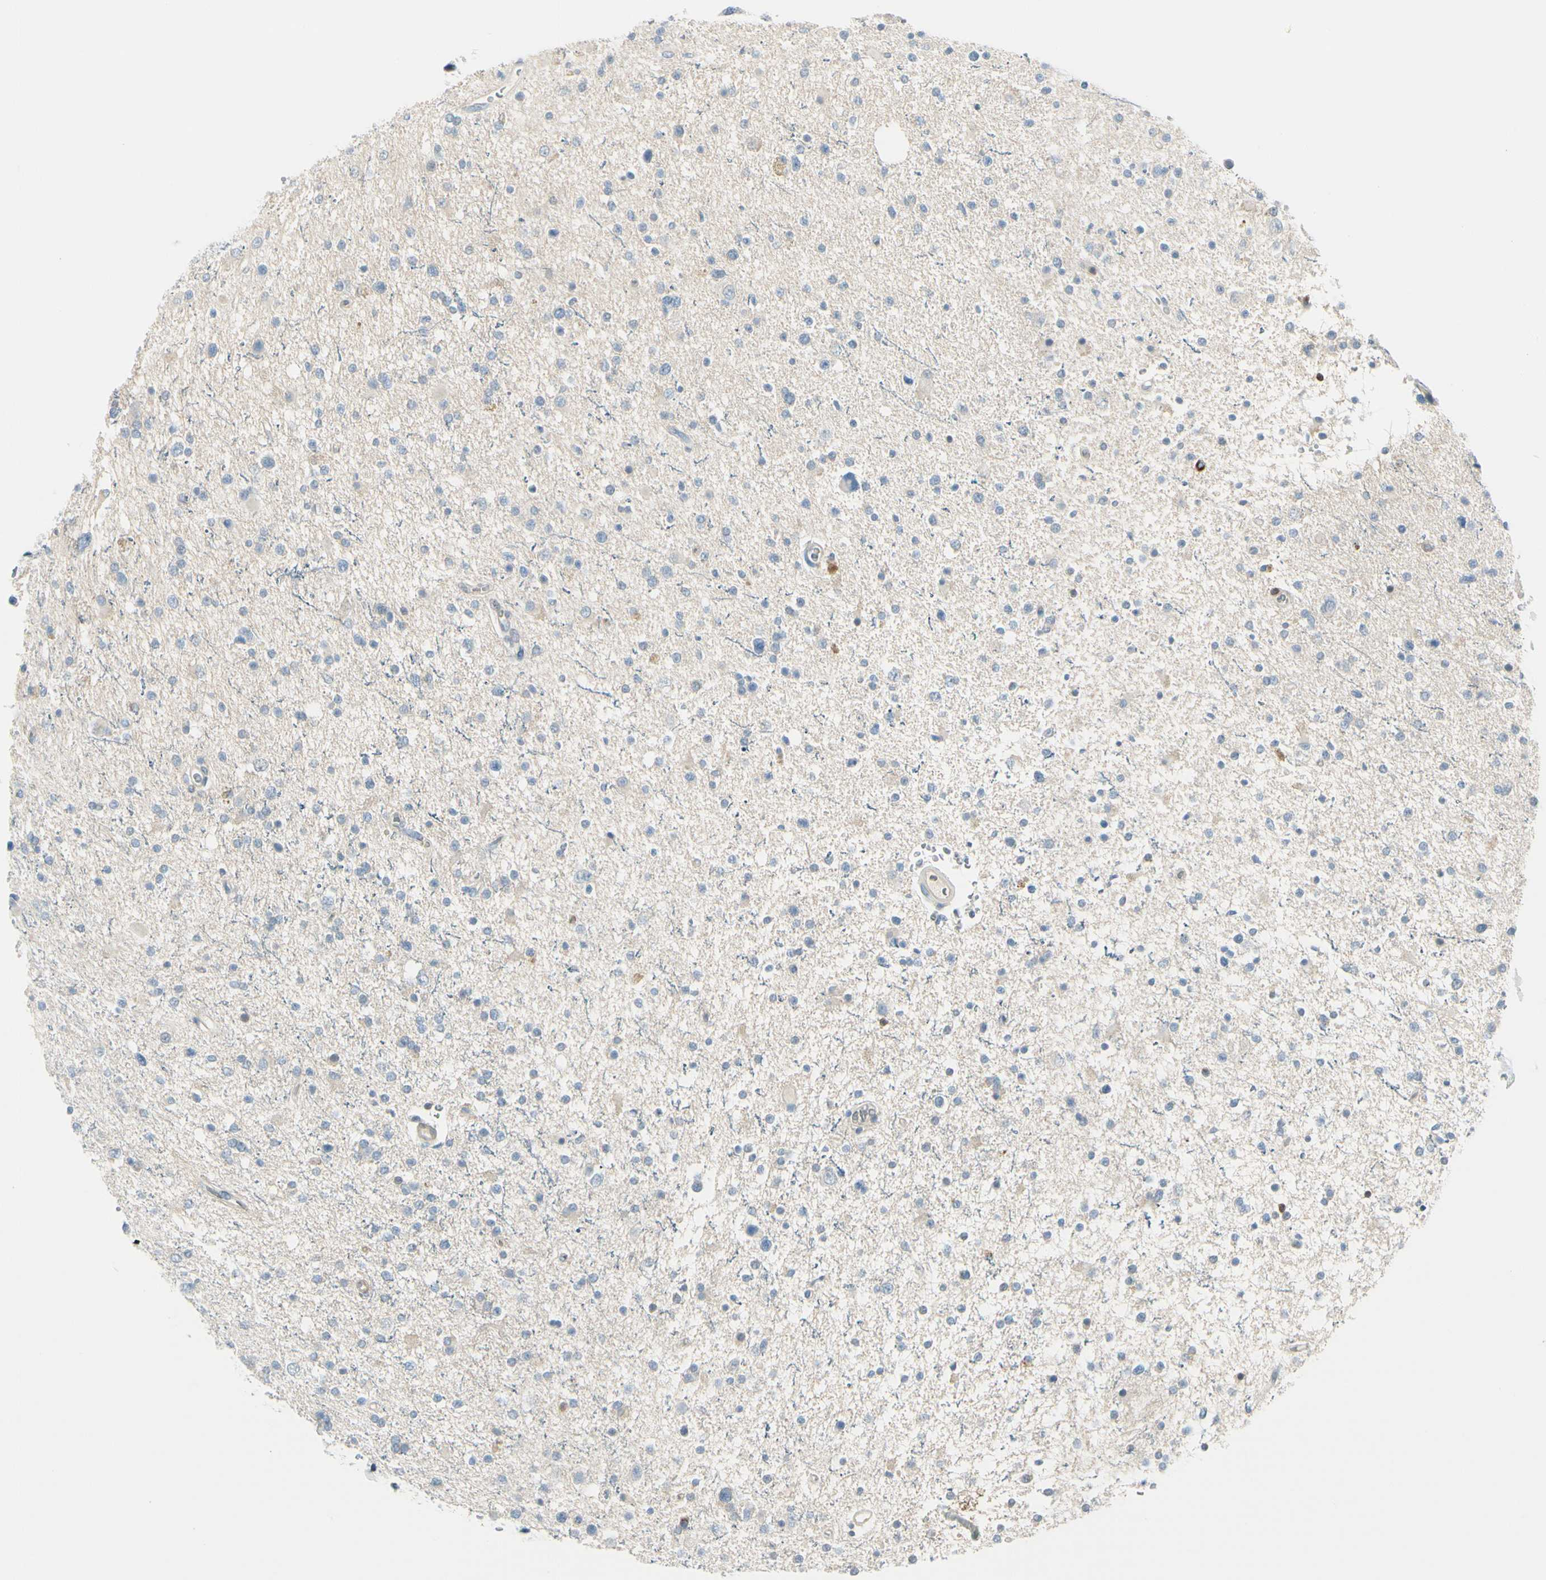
{"staining": {"intensity": "negative", "quantity": "none", "location": "none"}, "tissue": "glioma", "cell_type": "Tumor cells", "image_type": "cancer", "snomed": [{"axis": "morphology", "description": "Glioma, malignant, High grade"}, {"axis": "topography", "description": "Brain"}], "caption": "The immunohistochemistry (IHC) histopathology image has no significant staining in tumor cells of glioma tissue. (Brightfield microscopy of DAB immunohistochemistry at high magnification).", "gene": "TRAF1", "patient": {"sex": "male", "age": 33}}